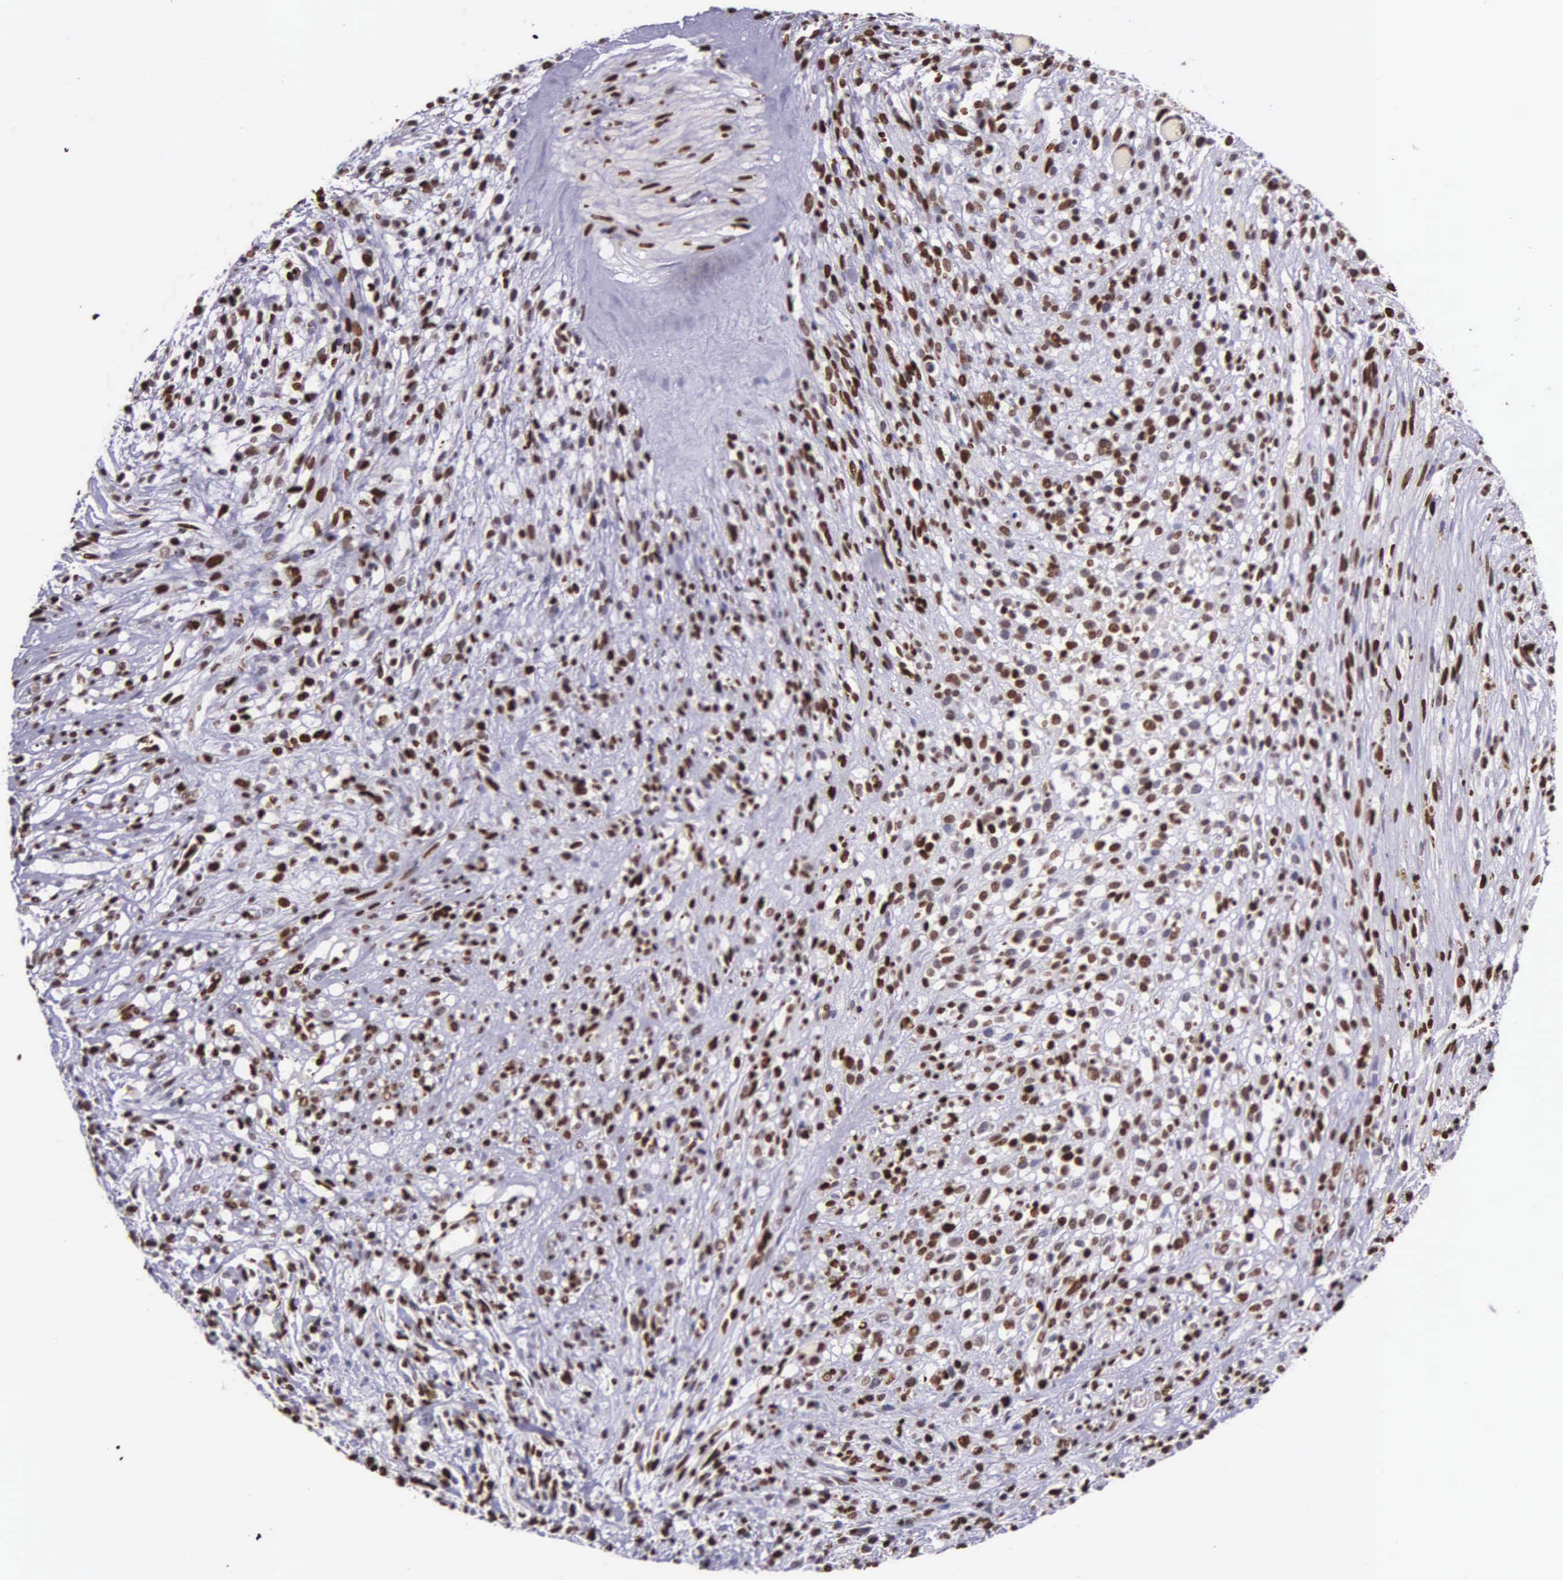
{"staining": {"intensity": "strong", "quantity": ">75%", "location": "nuclear"}, "tissue": "glioma", "cell_type": "Tumor cells", "image_type": "cancer", "snomed": [{"axis": "morphology", "description": "Glioma, malignant, High grade"}, {"axis": "topography", "description": "Brain"}], "caption": "Protein staining exhibits strong nuclear staining in approximately >75% of tumor cells in malignant glioma (high-grade).", "gene": "H1-0", "patient": {"sex": "male", "age": 66}}